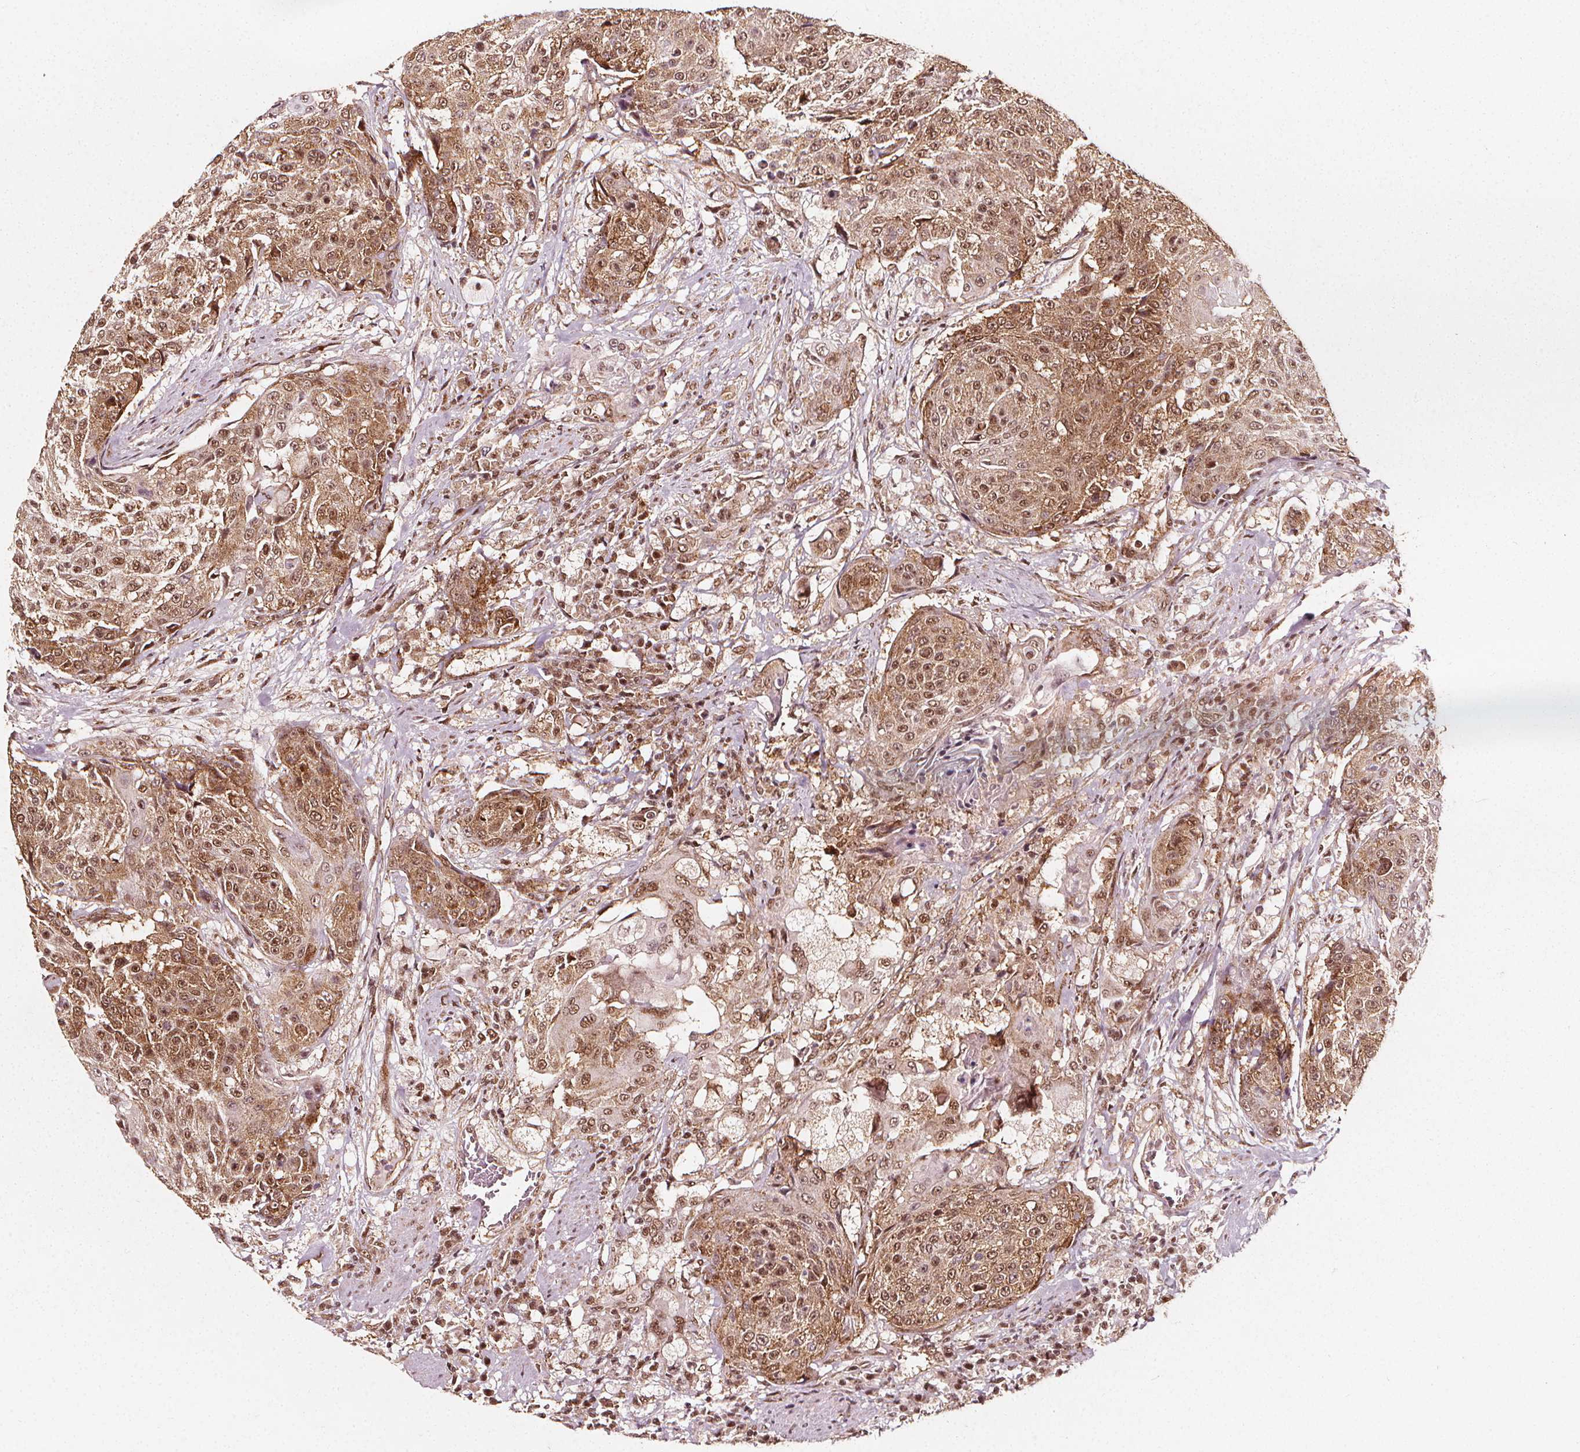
{"staining": {"intensity": "moderate", "quantity": ">75%", "location": "cytoplasmic/membranous,nuclear"}, "tissue": "urothelial cancer", "cell_type": "Tumor cells", "image_type": "cancer", "snomed": [{"axis": "morphology", "description": "Urothelial carcinoma, High grade"}, {"axis": "topography", "description": "Urinary bladder"}], "caption": "DAB (3,3'-diaminobenzidine) immunohistochemical staining of urothelial cancer displays moderate cytoplasmic/membranous and nuclear protein staining in approximately >75% of tumor cells. The staining was performed using DAB (3,3'-diaminobenzidine), with brown indicating positive protein expression. Nuclei are stained blue with hematoxylin.", "gene": "SMN1", "patient": {"sex": "female", "age": 63}}